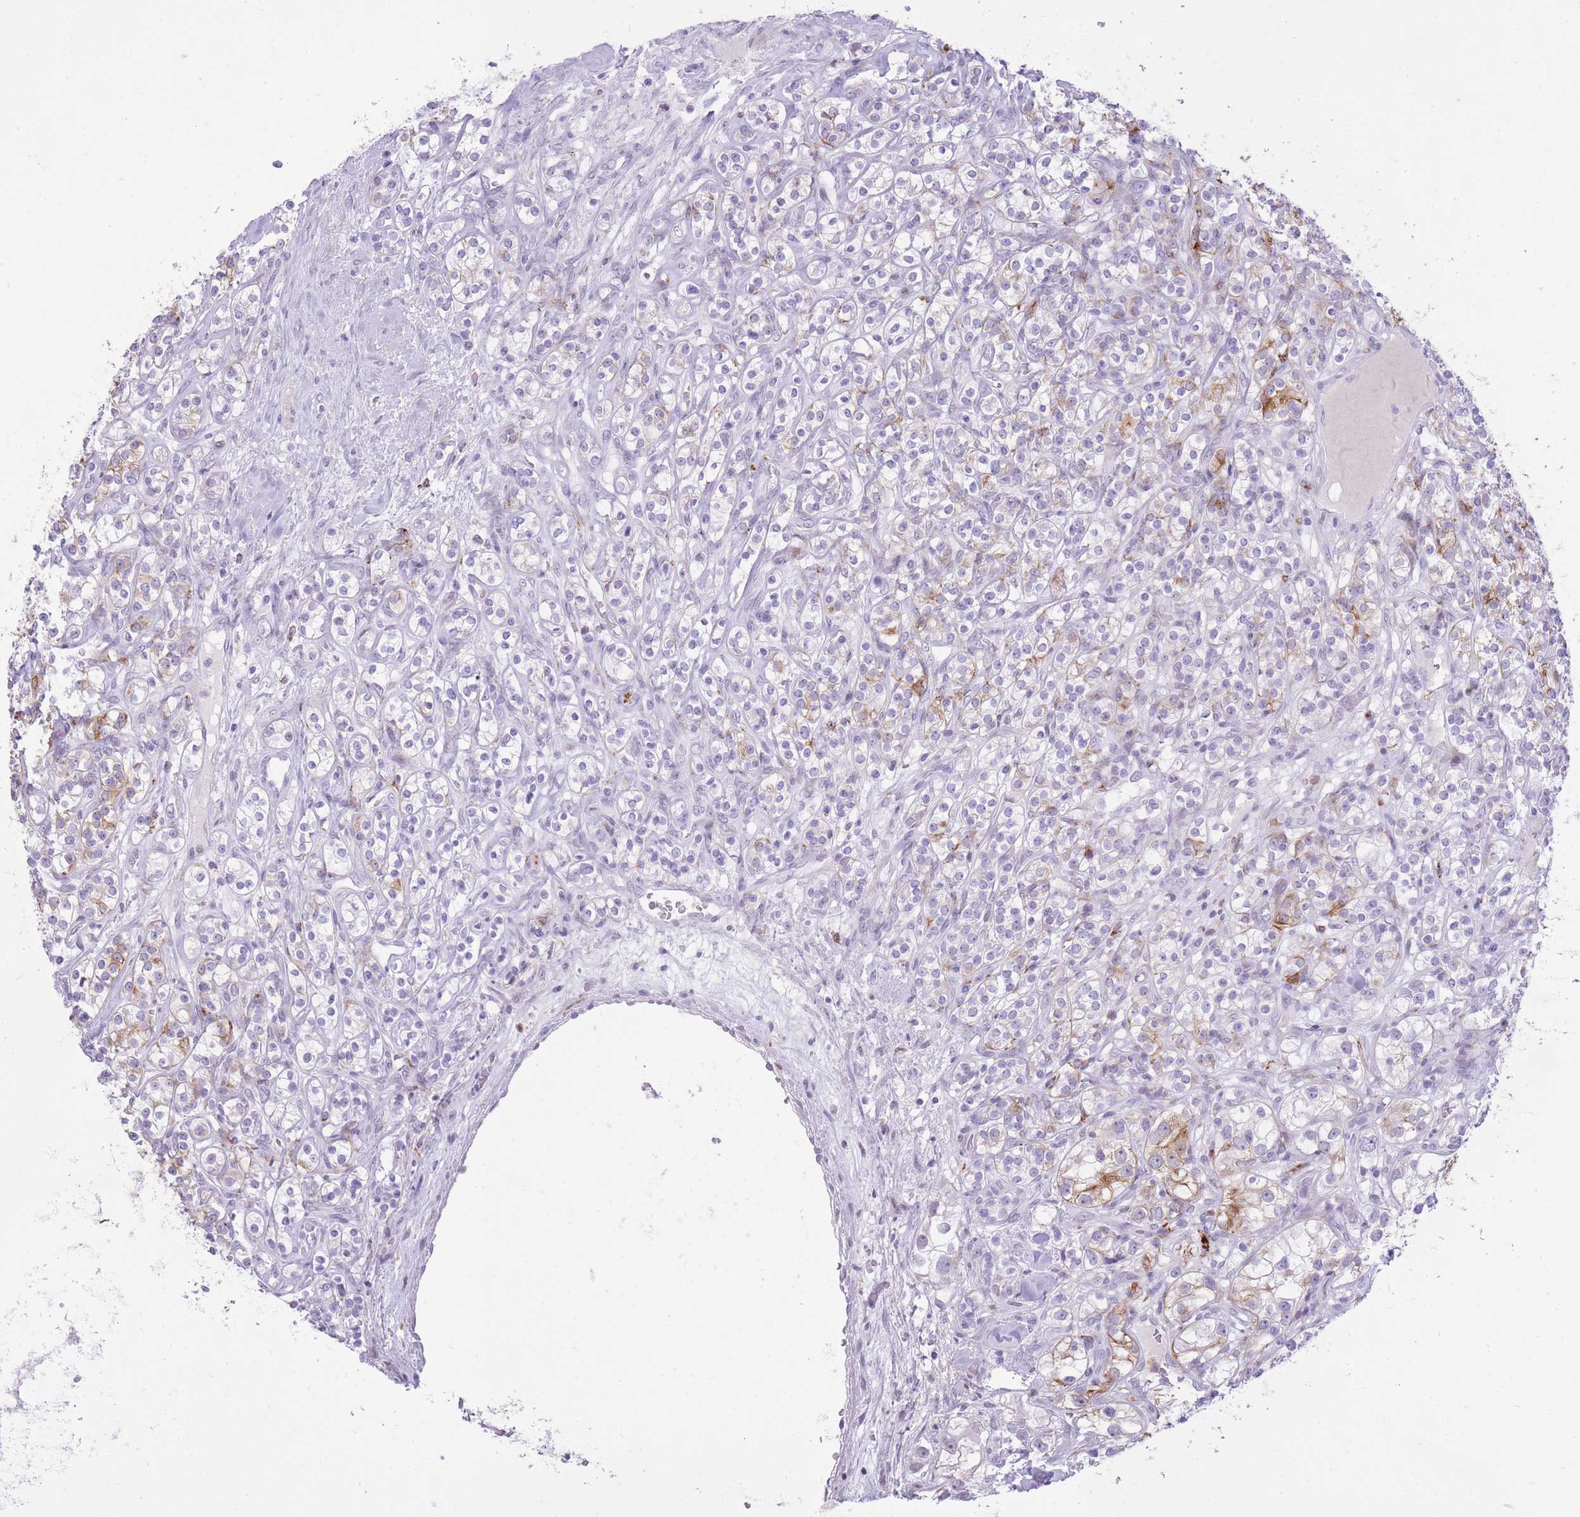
{"staining": {"intensity": "moderate", "quantity": "<25%", "location": "cytoplasmic/membranous"}, "tissue": "renal cancer", "cell_type": "Tumor cells", "image_type": "cancer", "snomed": [{"axis": "morphology", "description": "Adenocarcinoma, NOS"}, {"axis": "topography", "description": "Kidney"}], "caption": "High-magnification brightfield microscopy of adenocarcinoma (renal) stained with DAB (brown) and counterstained with hematoxylin (blue). tumor cells exhibit moderate cytoplasmic/membranous staining is seen in about<25% of cells.", "gene": "MEIS3", "patient": {"sex": "male", "age": 77}}